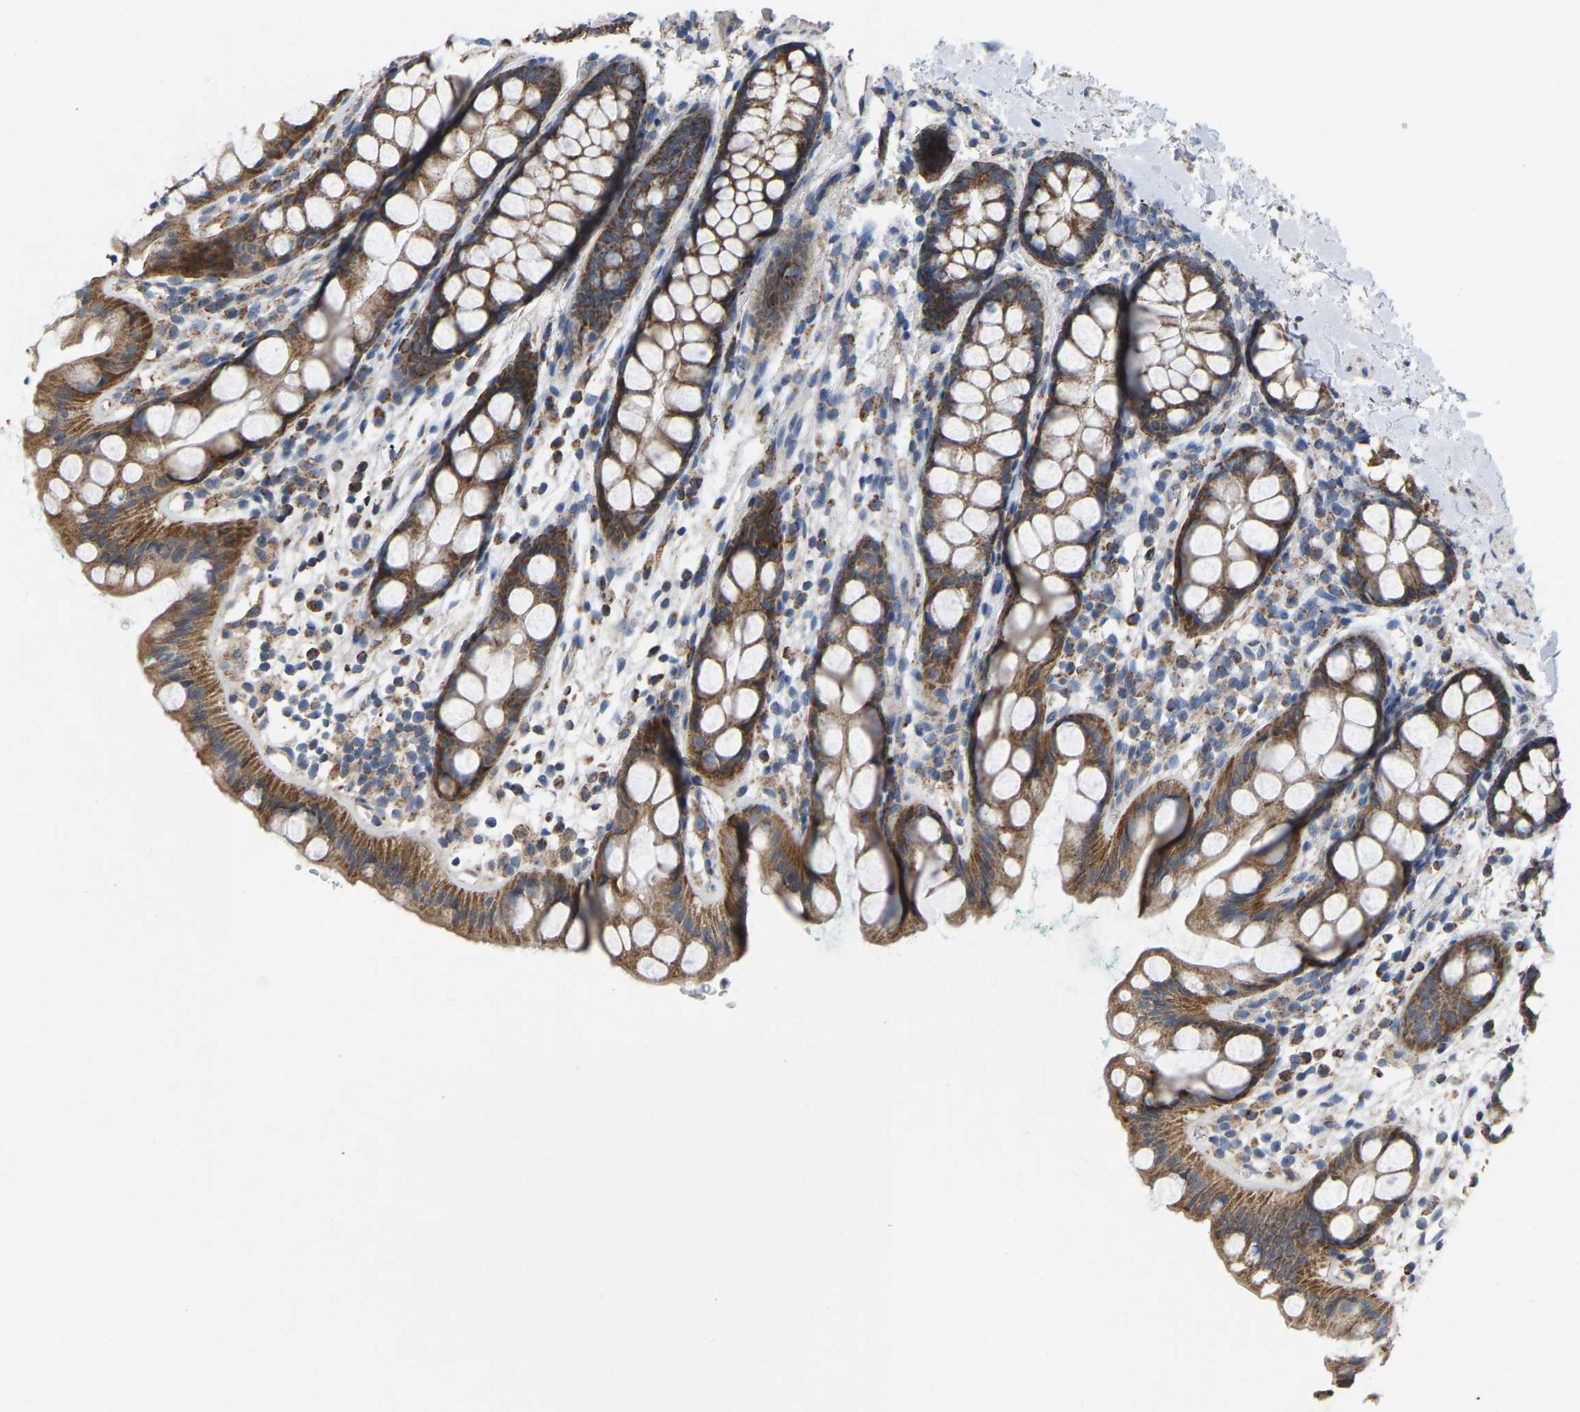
{"staining": {"intensity": "moderate", "quantity": ">75%", "location": "cytoplasmic/membranous"}, "tissue": "rectum", "cell_type": "Glandular cells", "image_type": "normal", "snomed": [{"axis": "morphology", "description": "Normal tissue, NOS"}, {"axis": "topography", "description": "Rectum"}], "caption": "Moderate cytoplasmic/membranous positivity for a protein is present in about >75% of glandular cells of benign rectum using immunohistochemistry (IHC).", "gene": "BCL10", "patient": {"sex": "female", "age": 65}}